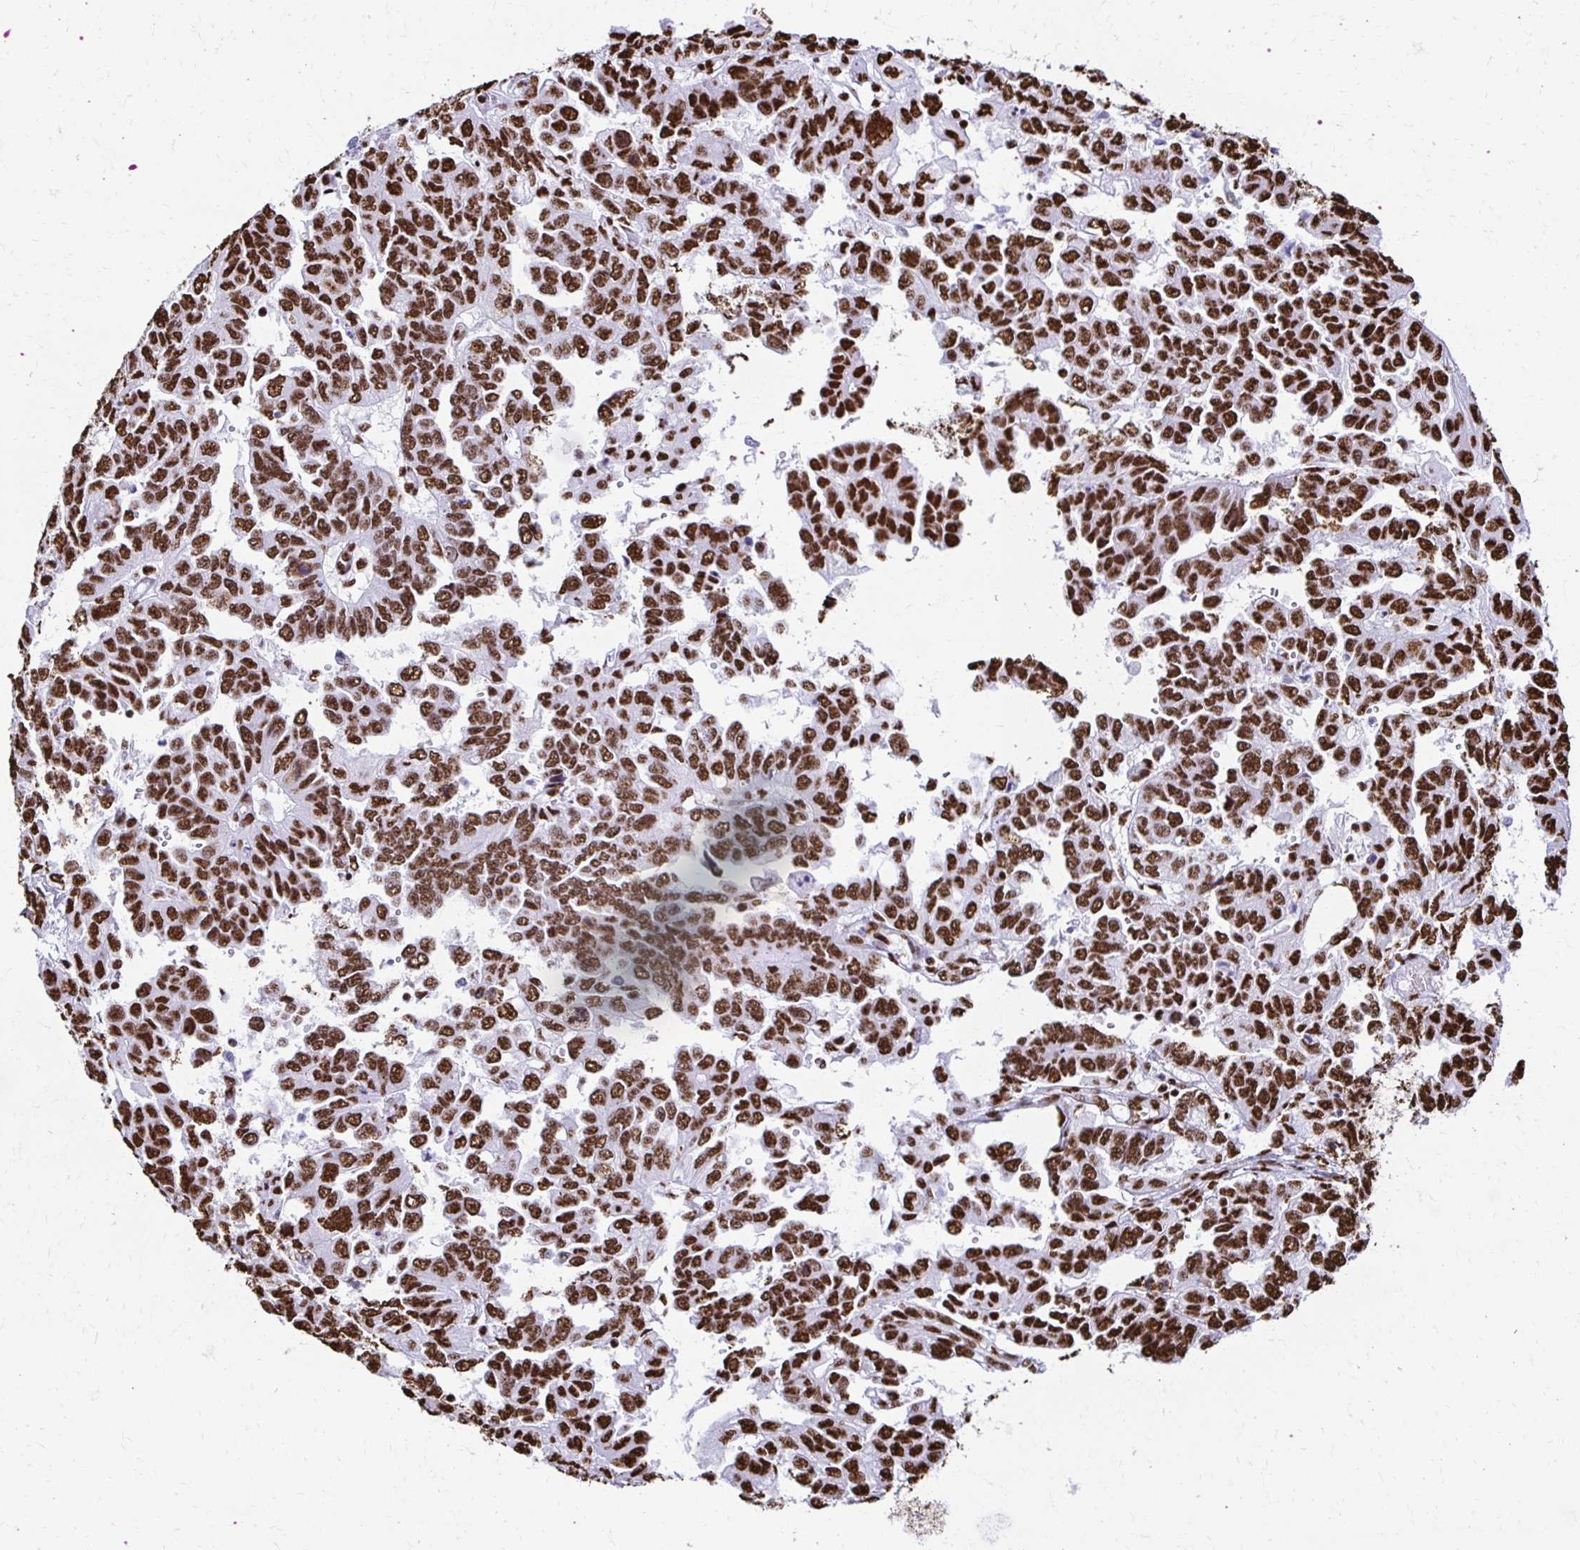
{"staining": {"intensity": "strong", "quantity": ">75%", "location": "nuclear"}, "tissue": "ovarian cancer", "cell_type": "Tumor cells", "image_type": "cancer", "snomed": [{"axis": "morphology", "description": "Cystadenocarcinoma, serous, NOS"}, {"axis": "topography", "description": "Ovary"}], "caption": "Human ovarian serous cystadenocarcinoma stained with a protein marker reveals strong staining in tumor cells.", "gene": "NONO", "patient": {"sex": "female", "age": 53}}